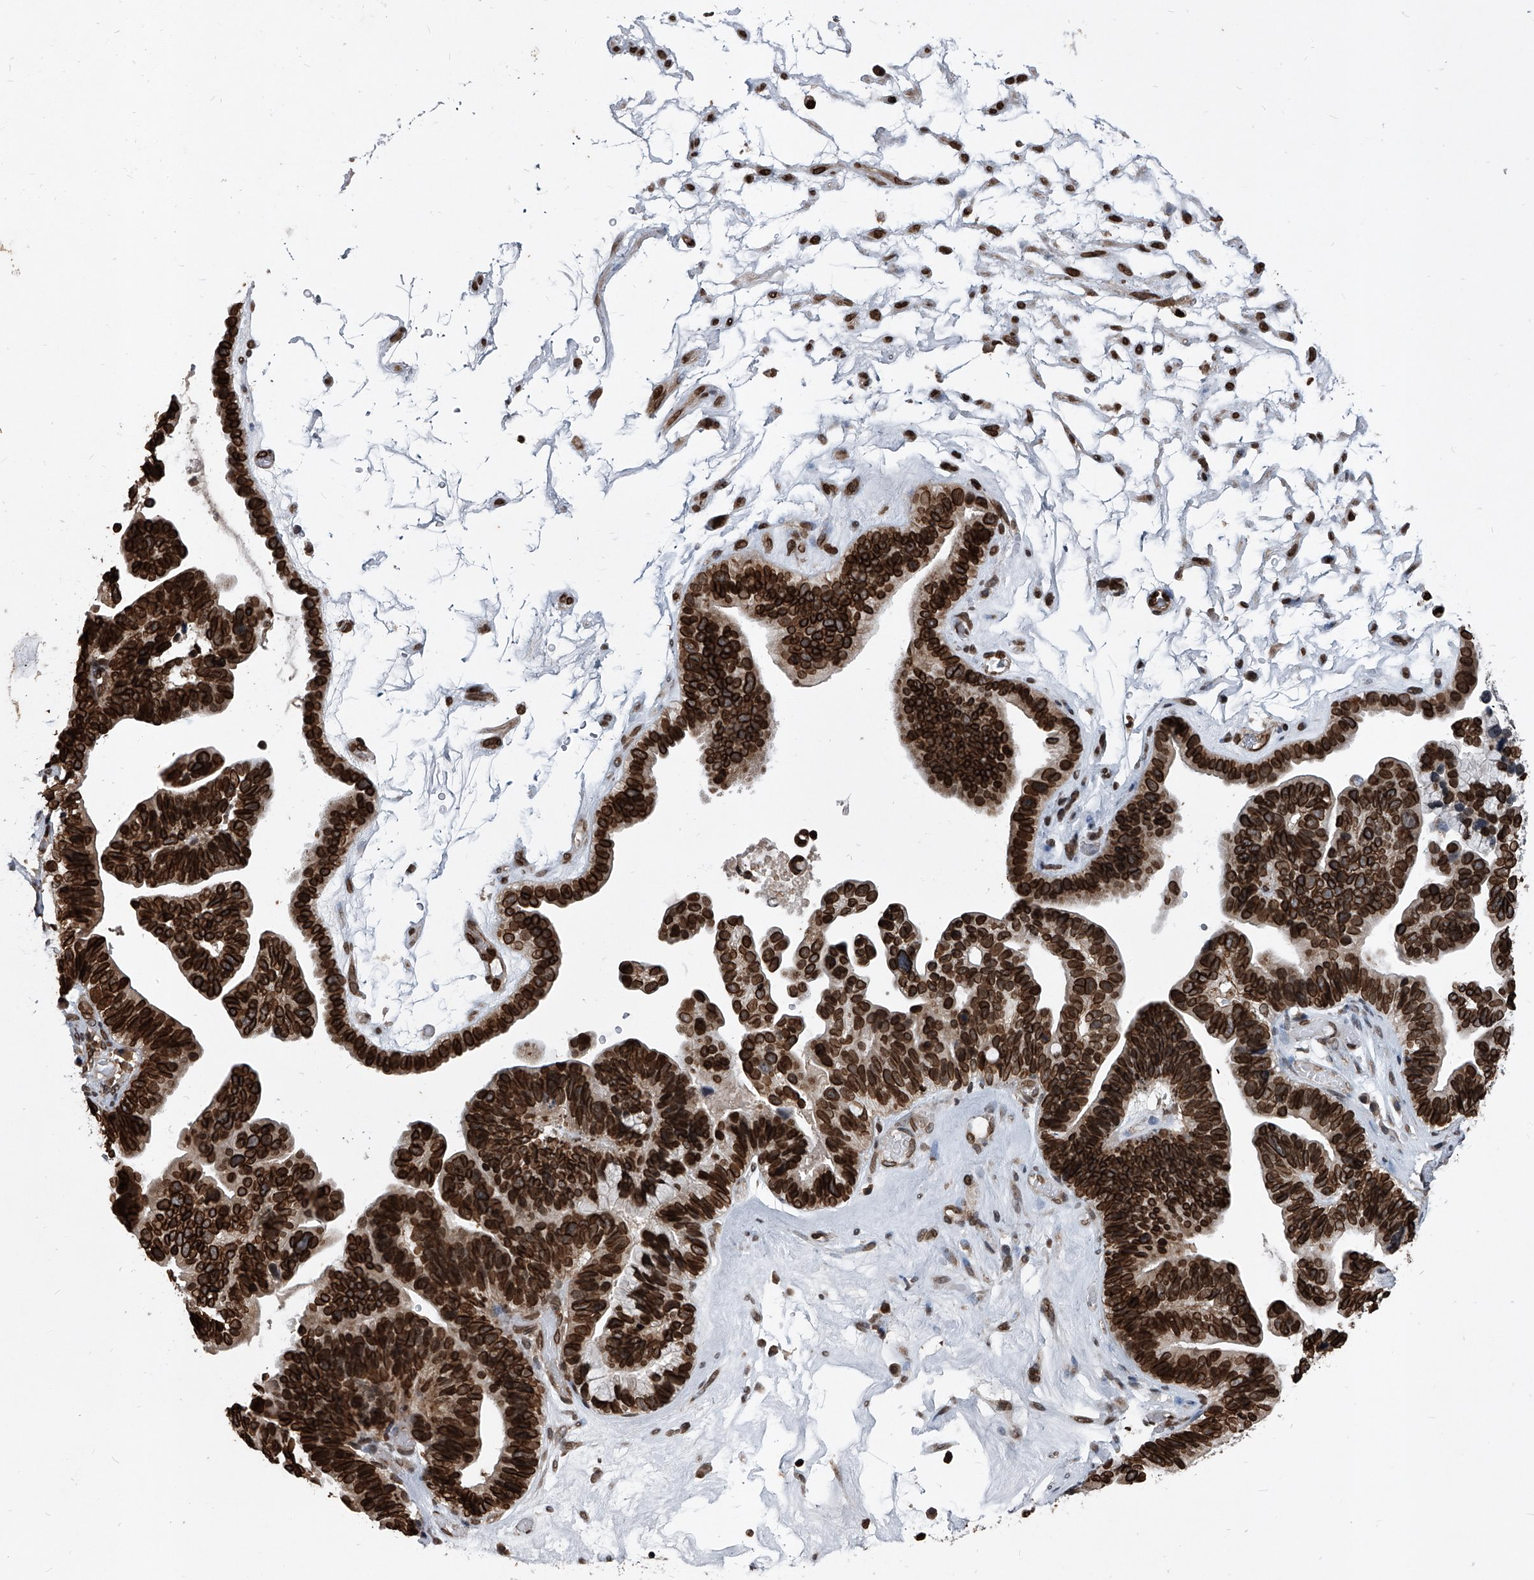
{"staining": {"intensity": "strong", "quantity": ">75%", "location": "cytoplasmic/membranous,nuclear"}, "tissue": "ovarian cancer", "cell_type": "Tumor cells", "image_type": "cancer", "snomed": [{"axis": "morphology", "description": "Cystadenocarcinoma, serous, NOS"}, {"axis": "topography", "description": "Ovary"}], "caption": "An image of human ovarian cancer (serous cystadenocarcinoma) stained for a protein displays strong cytoplasmic/membranous and nuclear brown staining in tumor cells.", "gene": "PHF20", "patient": {"sex": "female", "age": 56}}